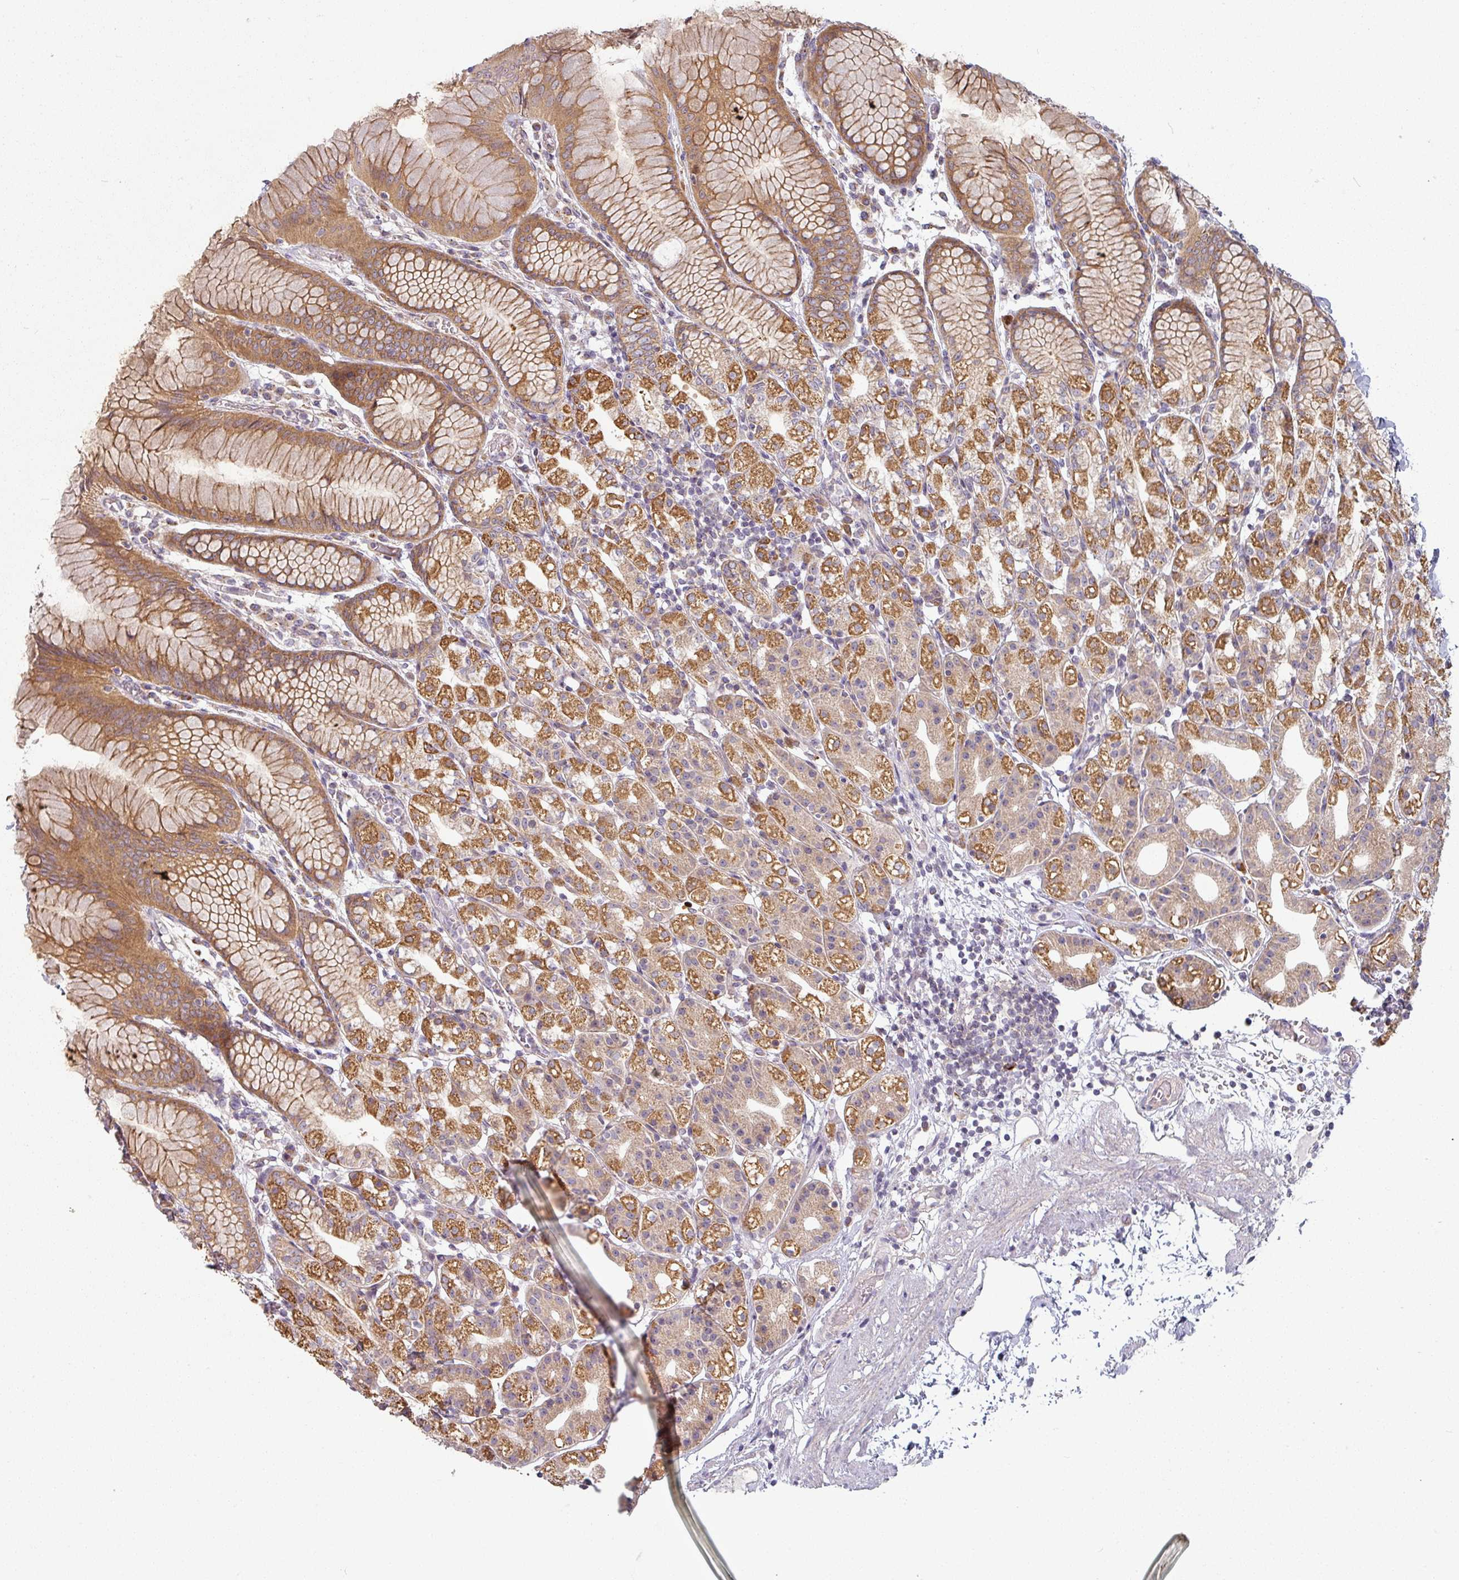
{"staining": {"intensity": "strong", "quantity": ">75%", "location": "cytoplasmic/membranous"}, "tissue": "stomach", "cell_type": "Glandular cells", "image_type": "normal", "snomed": [{"axis": "morphology", "description": "Normal tissue, NOS"}, {"axis": "topography", "description": "Stomach"}], "caption": "This micrograph displays IHC staining of normal human stomach, with high strong cytoplasmic/membranous staining in approximately >75% of glandular cells.", "gene": "PLEKHJ1", "patient": {"sex": "female", "age": 57}}